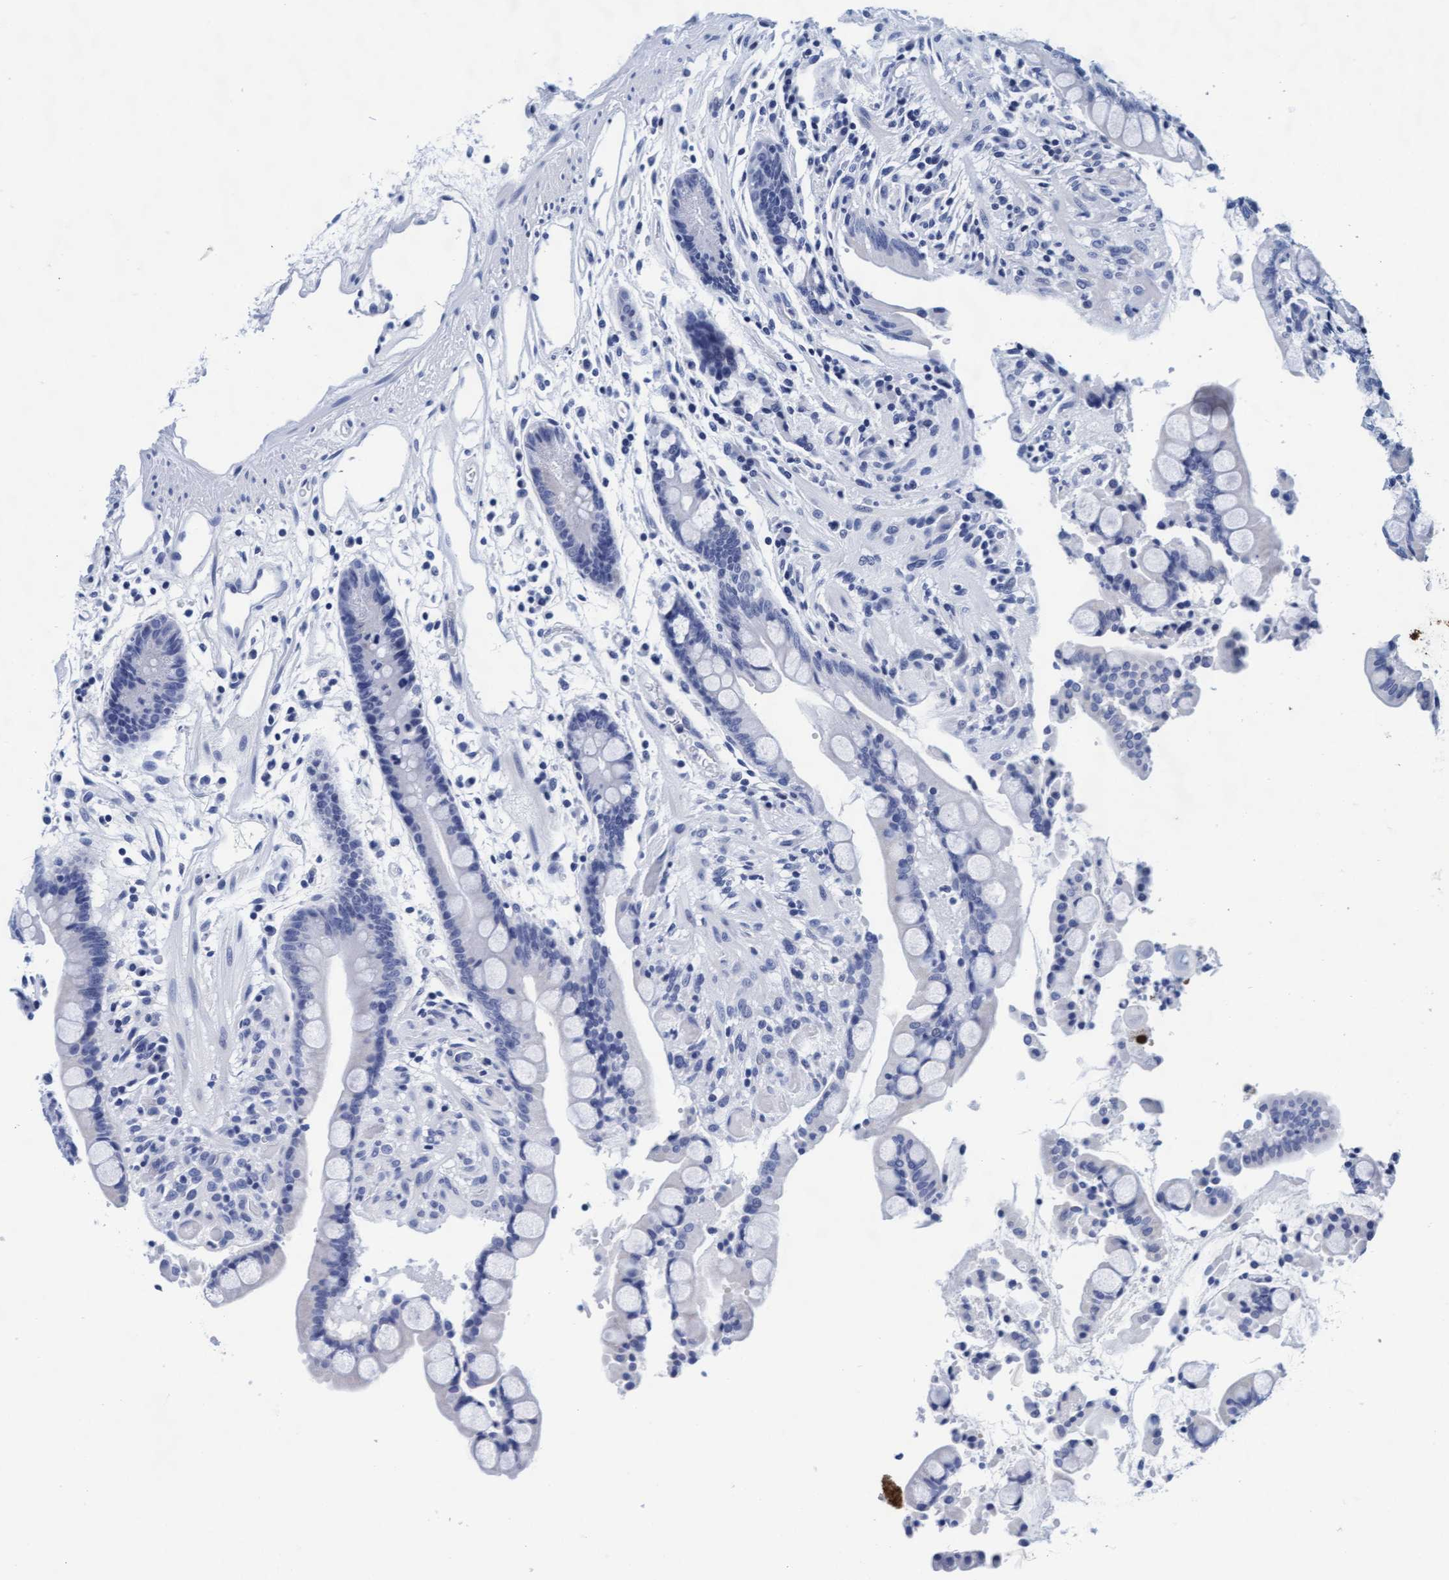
{"staining": {"intensity": "negative", "quantity": "none", "location": "none"}, "tissue": "colon", "cell_type": "Endothelial cells", "image_type": "normal", "snomed": [{"axis": "morphology", "description": "Normal tissue, NOS"}, {"axis": "topography", "description": "Colon"}], "caption": "This image is of unremarkable colon stained with immunohistochemistry to label a protein in brown with the nuclei are counter-stained blue. There is no staining in endothelial cells.", "gene": "ARSG", "patient": {"sex": "male", "age": 73}}